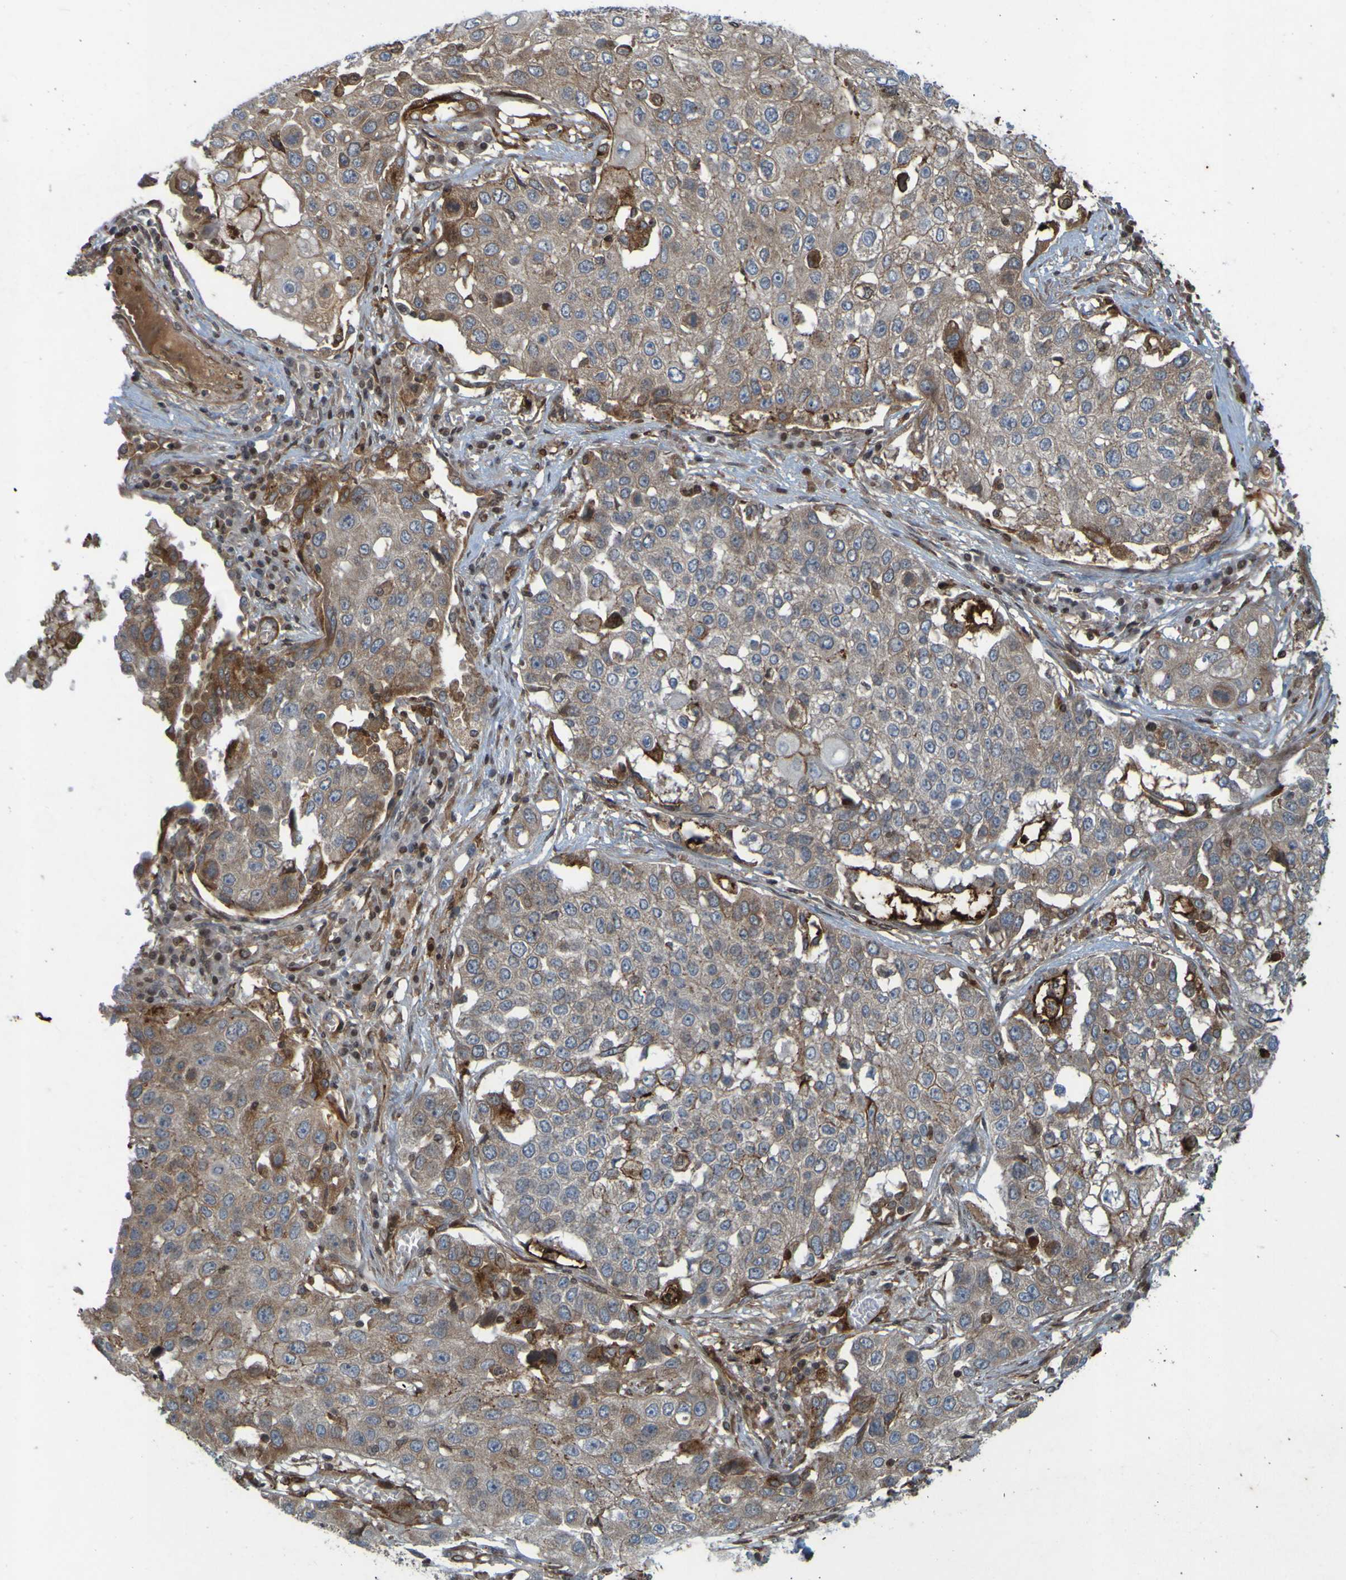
{"staining": {"intensity": "weak", "quantity": ">75%", "location": "cytoplasmic/membranous"}, "tissue": "lung cancer", "cell_type": "Tumor cells", "image_type": "cancer", "snomed": [{"axis": "morphology", "description": "Squamous cell carcinoma, NOS"}, {"axis": "topography", "description": "Lung"}], "caption": "This photomicrograph exhibits lung squamous cell carcinoma stained with immunohistochemistry to label a protein in brown. The cytoplasmic/membranous of tumor cells show weak positivity for the protein. Nuclei are counter-stained blue.", "gene": "GUCY1A1", "patient": {"sex": "male", "age": 71}}